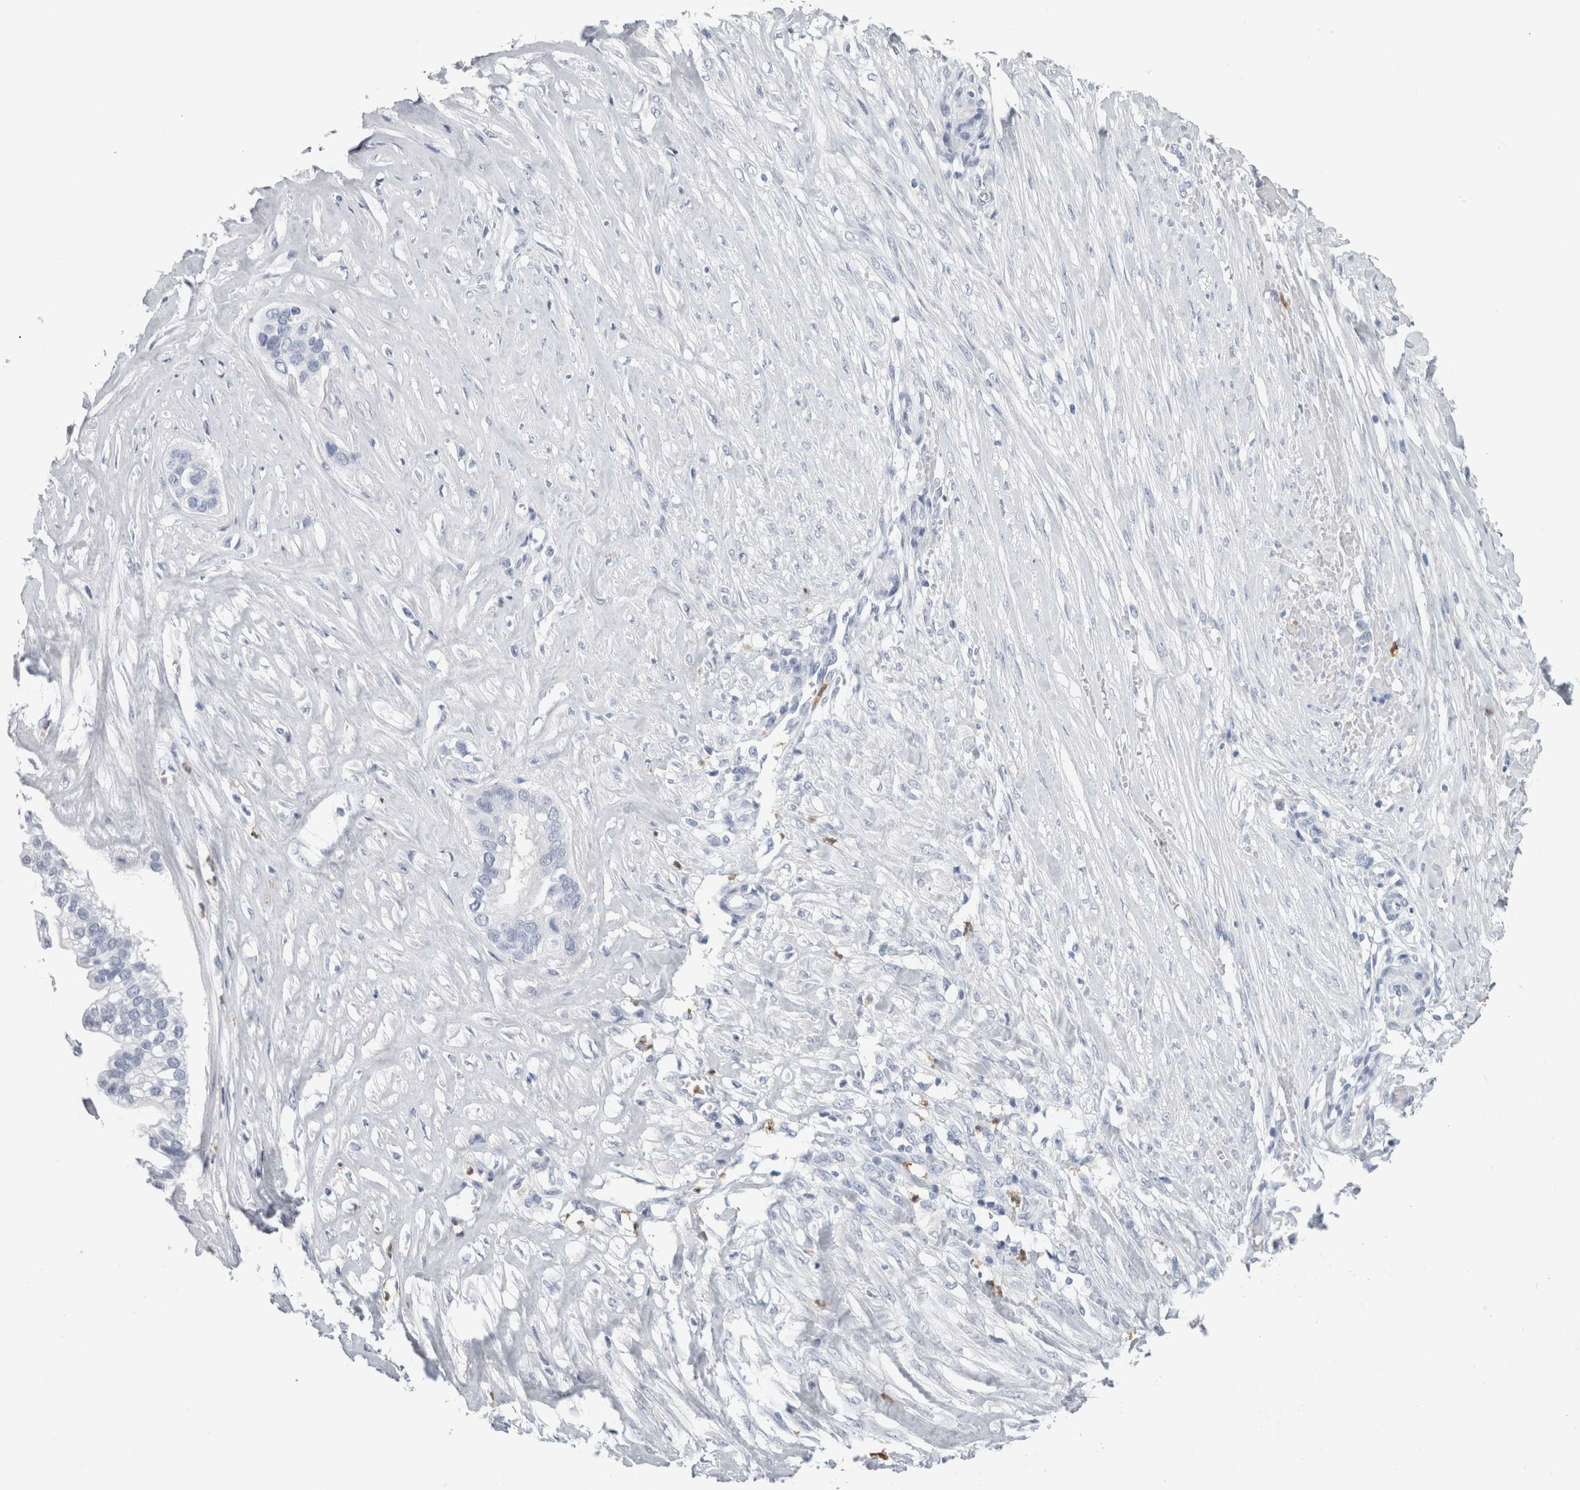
{"staining": {"intensity": "negative", "quantity": "none", "location": "none"}, "tissue": "ovarian cancer", "cell_type": "Tumor cells", "image_type": "cancer", "snomed": [{"axis": "morphology", "description": "Cystadenocarcinoma, mucinous, NOS"}, {"axis": "topography", "description": "Ovary"}], "caption": "A photomicrograph of human ovarian cancer is negative for staining in tumor cells.", "gene": "S100A12", "patient": {"sex": "female", "age": 80}}